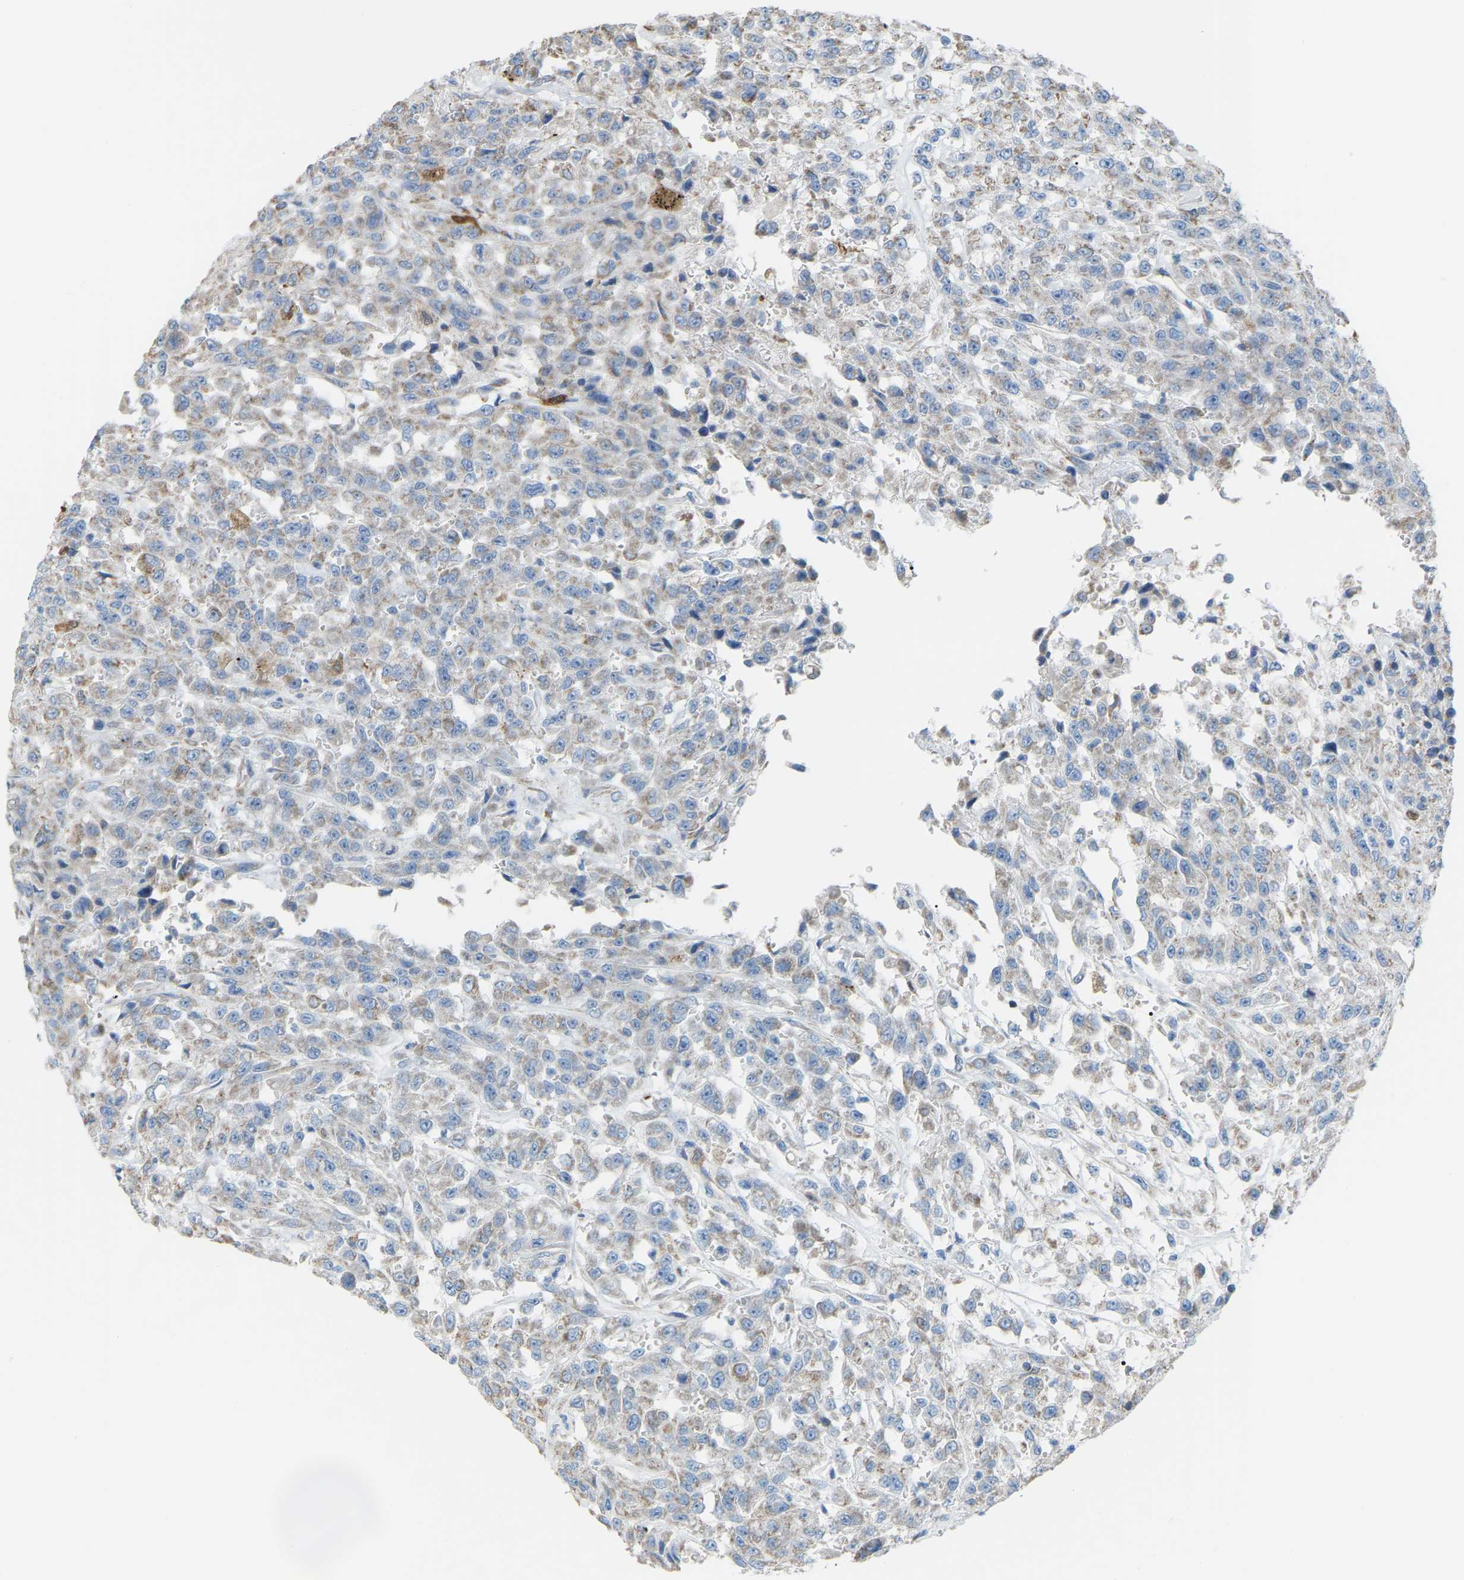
{"staining": {"intensity": "negative", "quantity": "none", "location": "none"}, "tissue": "urothelial cancer", "cell_type": "Tumor cells", "image_type": "cancer", "snomed": [{"axis": "morphology", "description": "Urothelial carcinoma, High grade"}, {"axis": "topography", "description": "Urinary bladder"}], "caption": "A histopathology image of human high-grade urothelial carcinoma is negative for staining in tumor cells. (DAB (3,3'-diaminobenzidine) immunohistochemistry (IHC) with hematoxylin counter stain).", "gene": "CROT", "patient": {"sex": "male", "age": 46}}